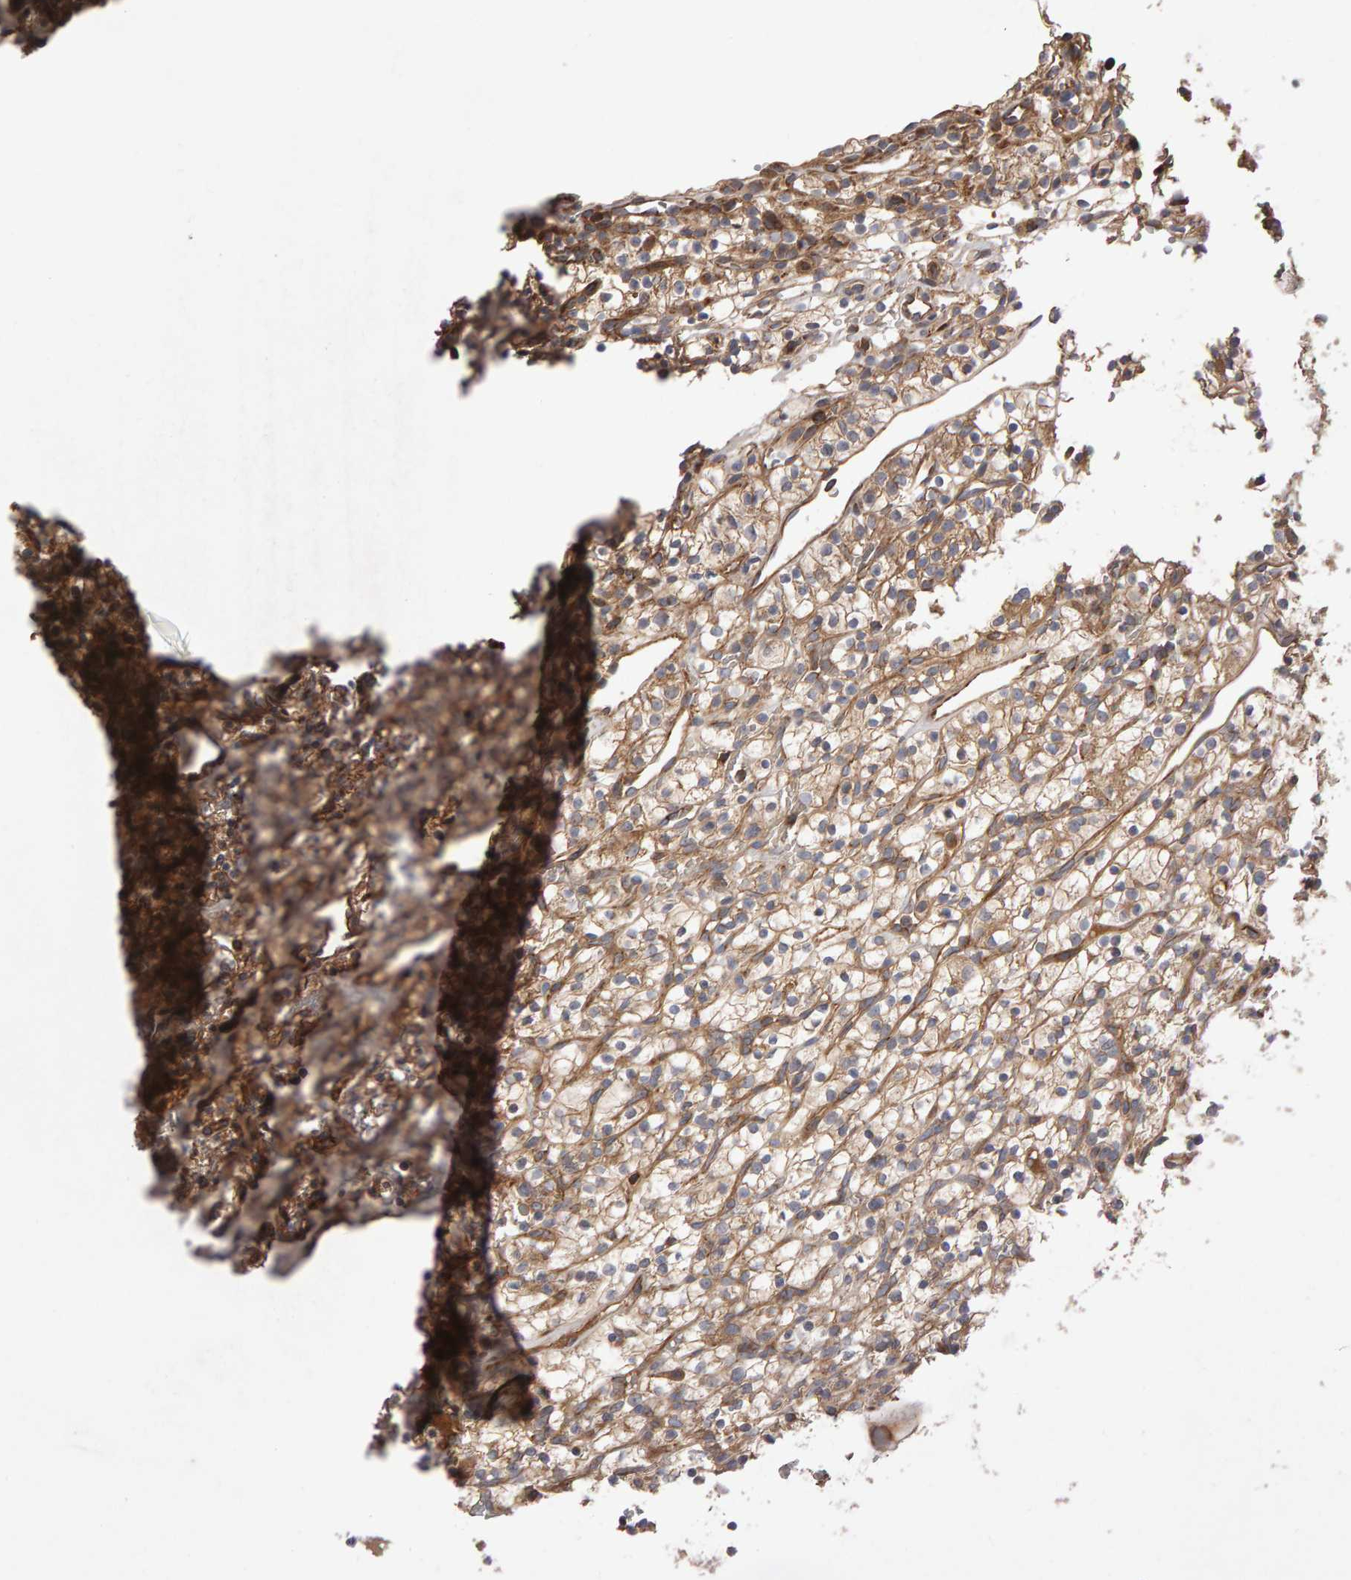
{"staining": {"intensity": "weak", "quantity": ">75%", "location": "cytoplasmic/membranous"}, "tissue": "renal cancer", "cell_type": "Tumor cells", "image_type": "cancer", "snomed": [{"axis": "morphology", "description": "Adenocarcinoma, NOS"}, {"axis": "topography", "description": "Kidney"}], "caption": "A photomicrograph showing weak cytoplasmic/membranous expression in approximately >75% of tumor cells in renal cancer (adenocarcinoma), as visualized by brown immunohistochemical staining.", "gene": "PGS1", "patient": {"sex": "female", "age": 57}}